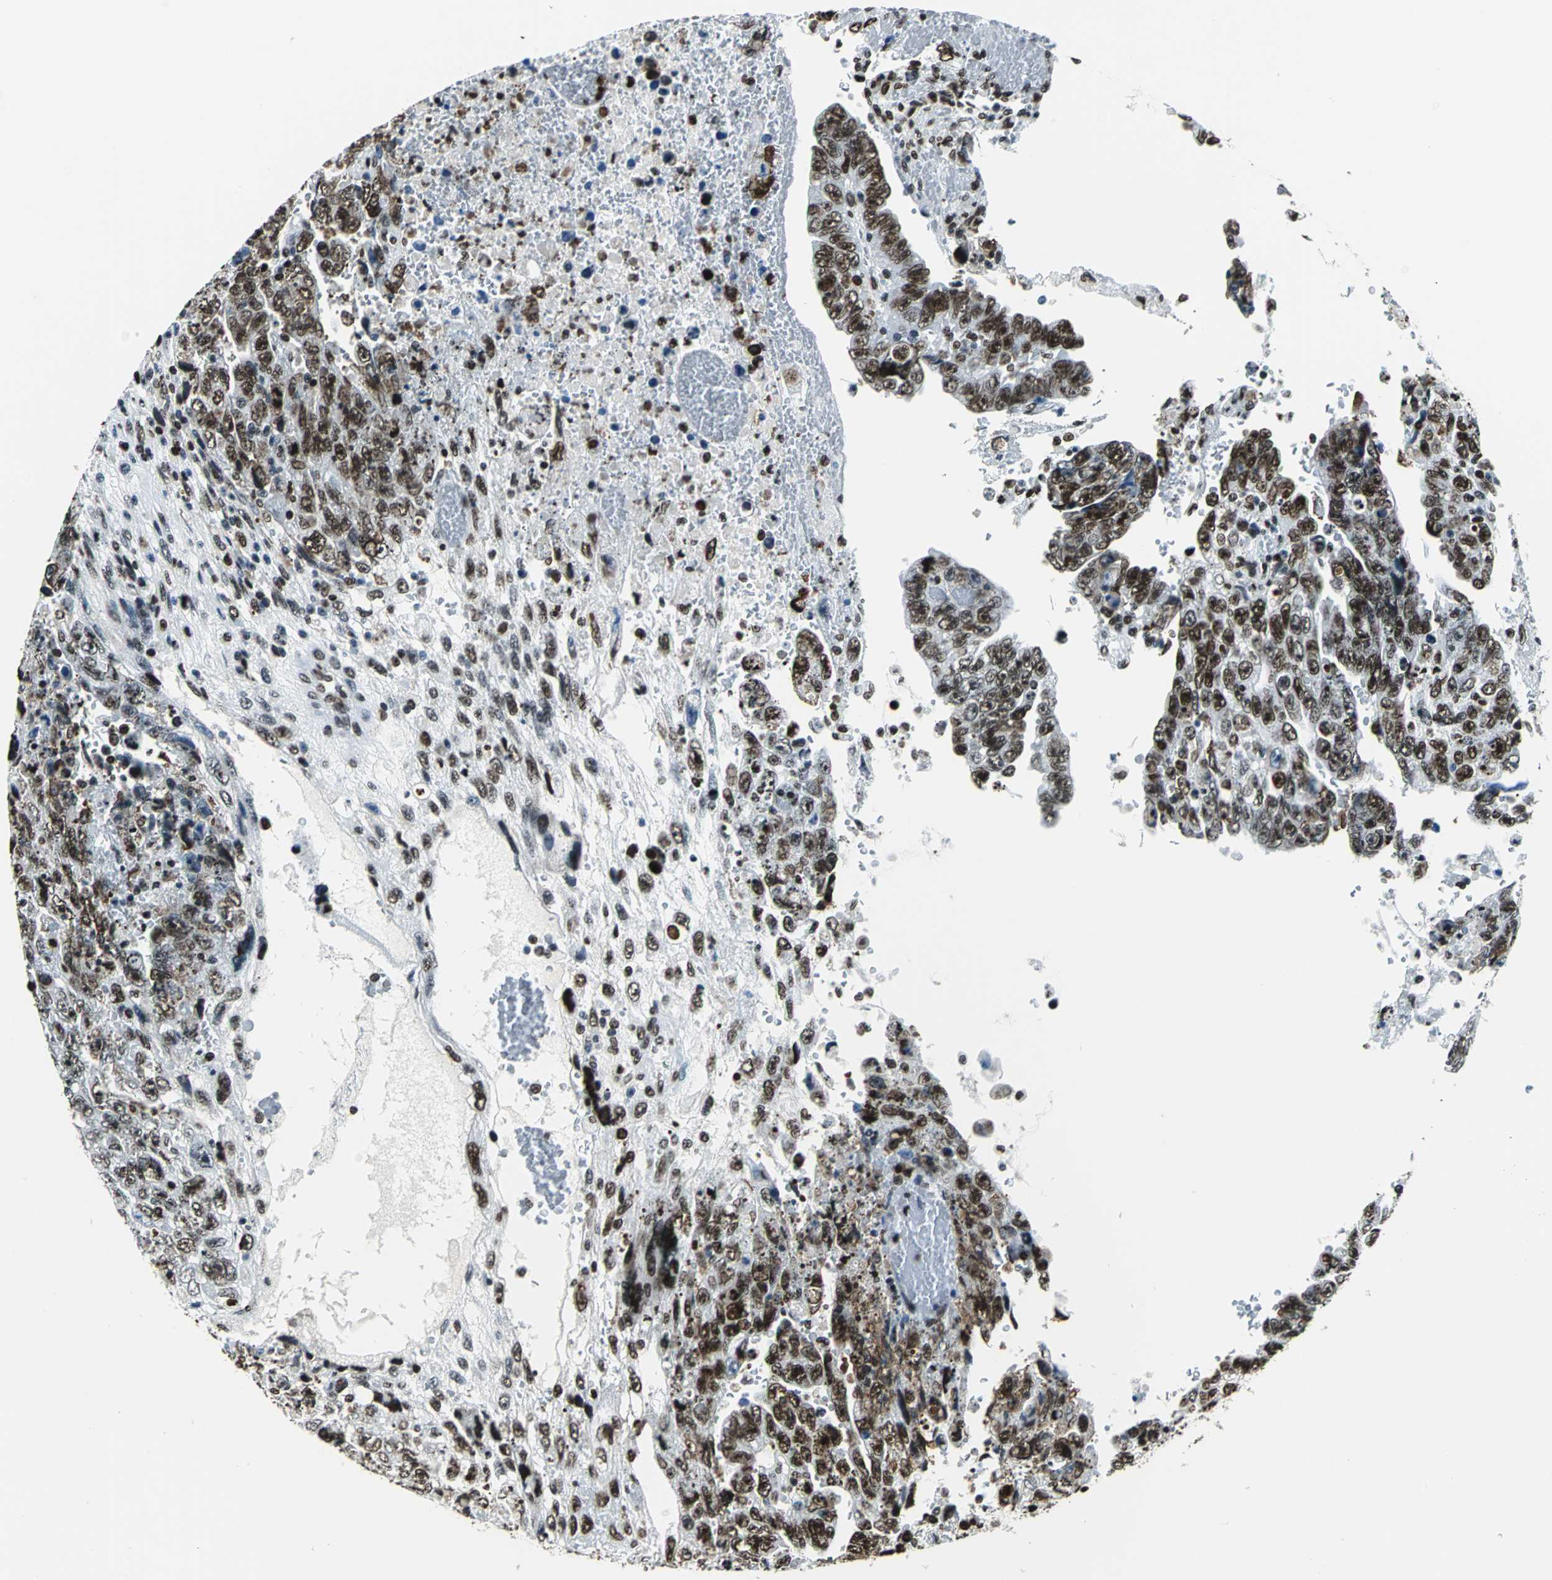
{"staining": {"intensity": "strong", "quantity": ">75%", "location": "cytoplasmic/membranous,nuclear"}, "tissue": "testis cancer", "cell_type": "Tumor cells", "image_type": "cancer", "snomed": [{"axis": "morphology", "description": "Carcinoma, Embryonal, NOS"}, {"axis": "topography", "description": "Testis"}], "caption": "Testis cancer stained for a protein (brown) demonstrates strong cytoplasmic/membranous and nuclear positive expression in about >75% of tumor cells.", "gene": "APEX1", "patient": {"sex": "male", "age": 28}}